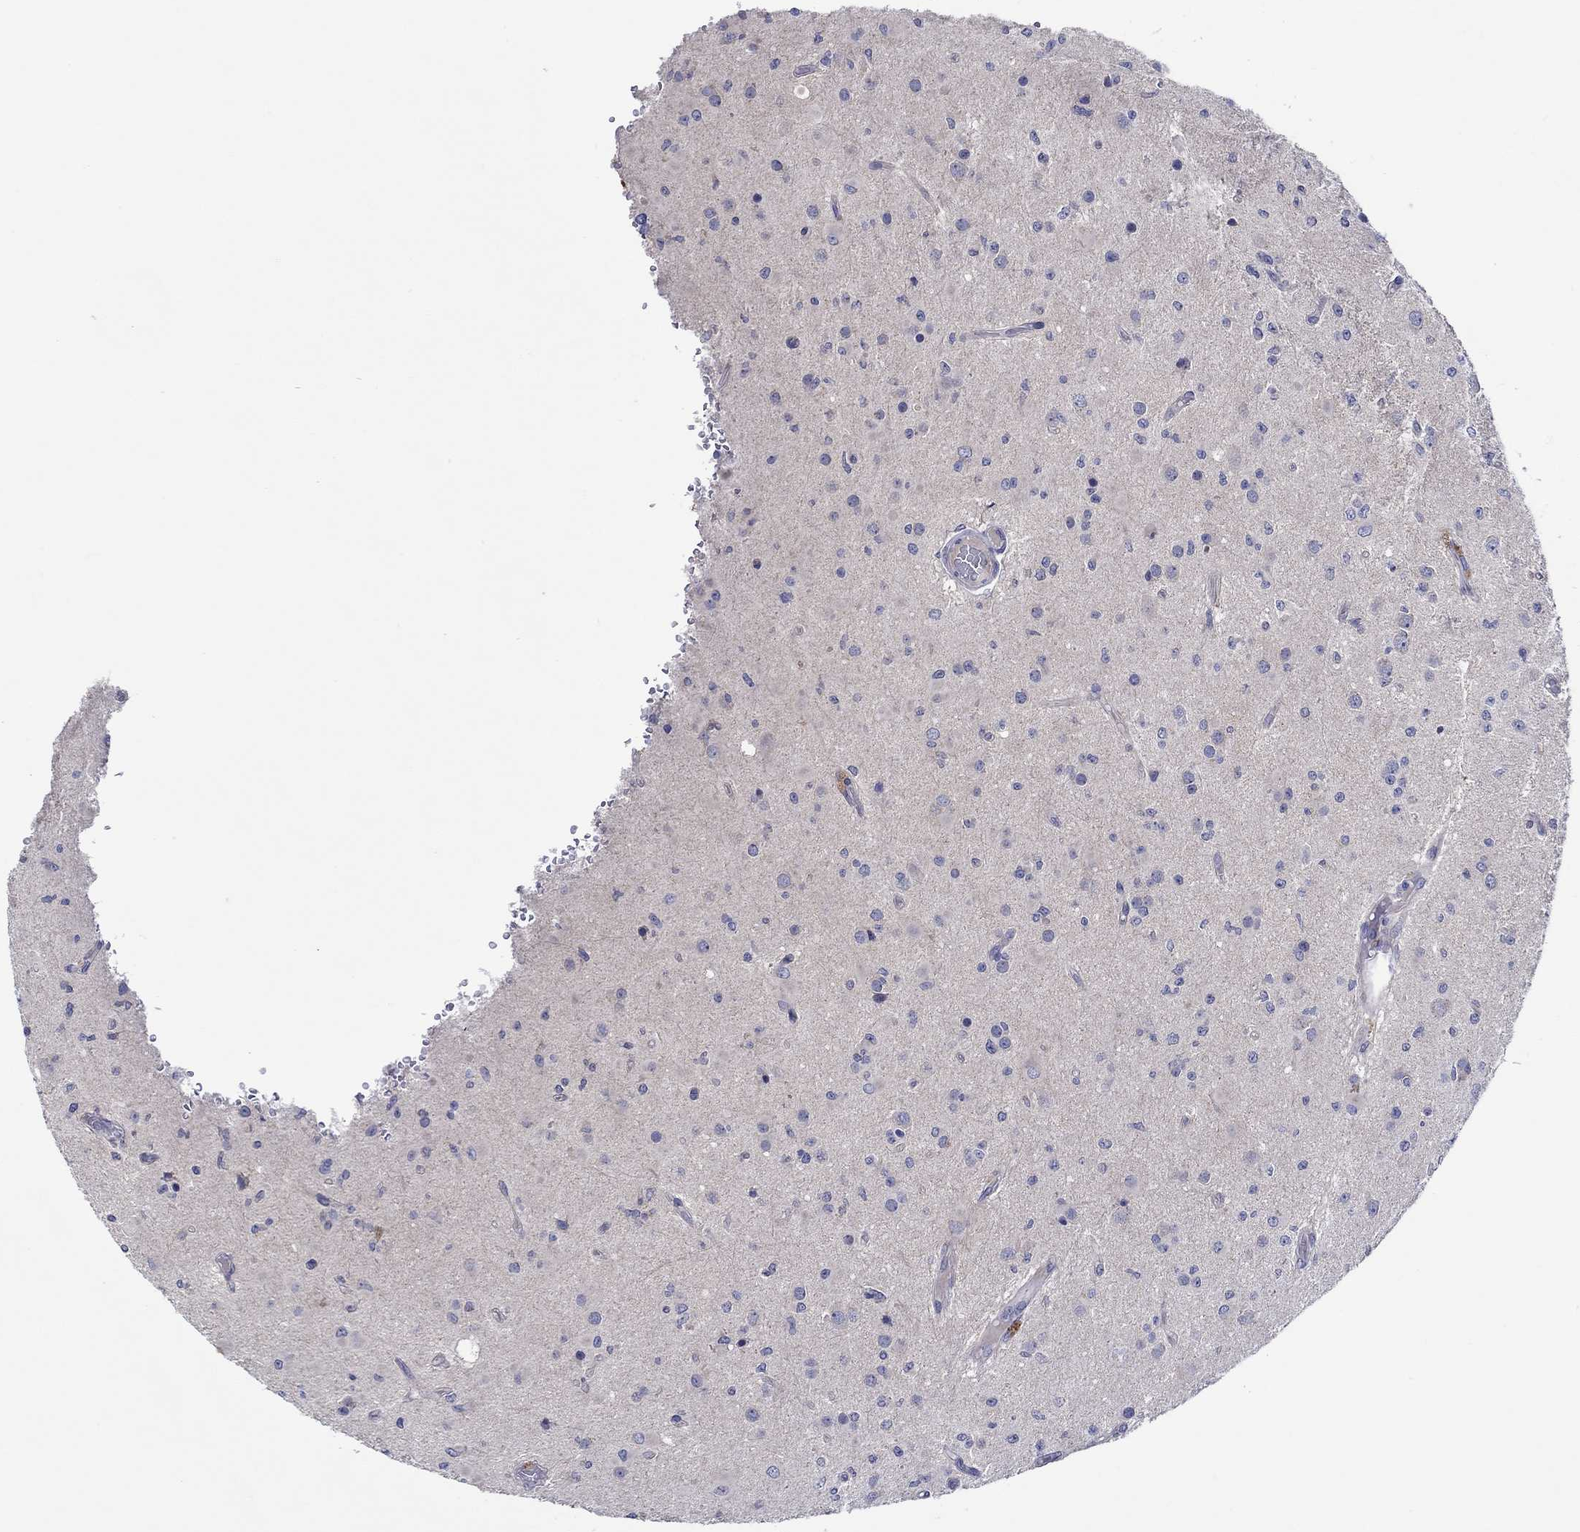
{"staining": {"intensity": "negative", "quantity": "none", "location": "none"}, "tissue": "glioma", "cell_type": "Tumor cells", "image_type": "cancer", "snomed": [{"axis": "morphology", "description": "Glioma, malignant, Low grade"}, {"axis": "topography", "description": "Brain"}], "caption": "Micrograph shows no protein staining in tumor cells of malignant glioma (low-grade) tissue. (DAB (3,3'-diaminobenzidine) IHC, high magnification).", "gene": "CHIT1", "patient": {"sex": "female", "age": 45}}